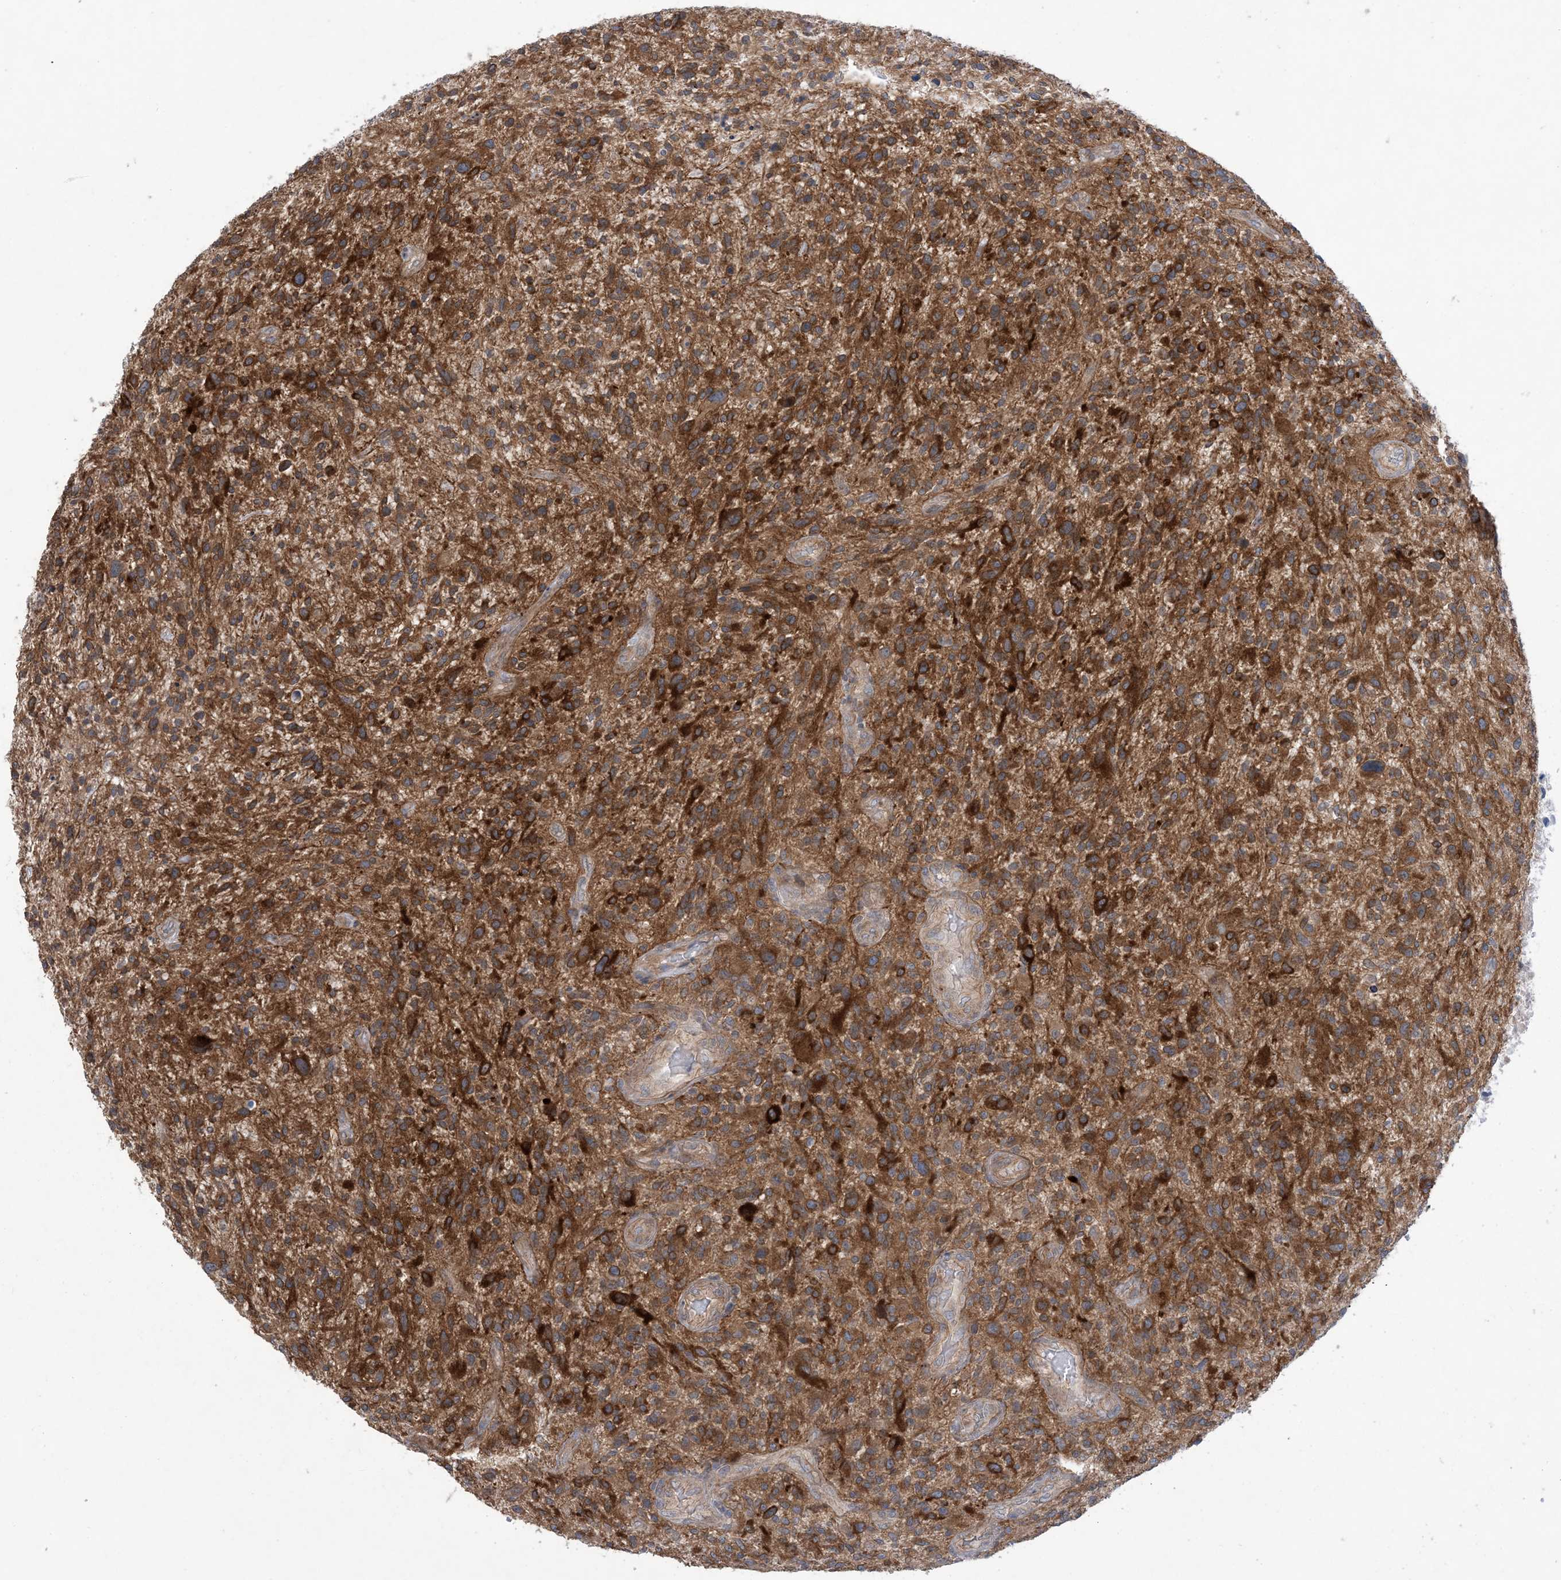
{"staining": {"intensity": "strong", "quantity": ">75%", "location": "cytoplasmic/membranous"}, "tissue": "glioma", "cell_type": "Tumor cells", "image_type": "cancer", "snomed": [{"axis": "morphology", "description": "Glioma, malignant, High grade"}, {"axis": "topography", "description": "Brain"}], "caption": "Immunohistochemistry (IHC) histopathology image of neoplastic tissue: human malignant glioma (high-grade) stained using immunohistochemistry reveals high levels of strong protein expression localized specifically in the cytoplasmic/membranous of tumor cells, appearing as a cytoplasmic/membranous brown color.", "gene": "EHBP1", "patient": {"sex": "male", "age": 47}}